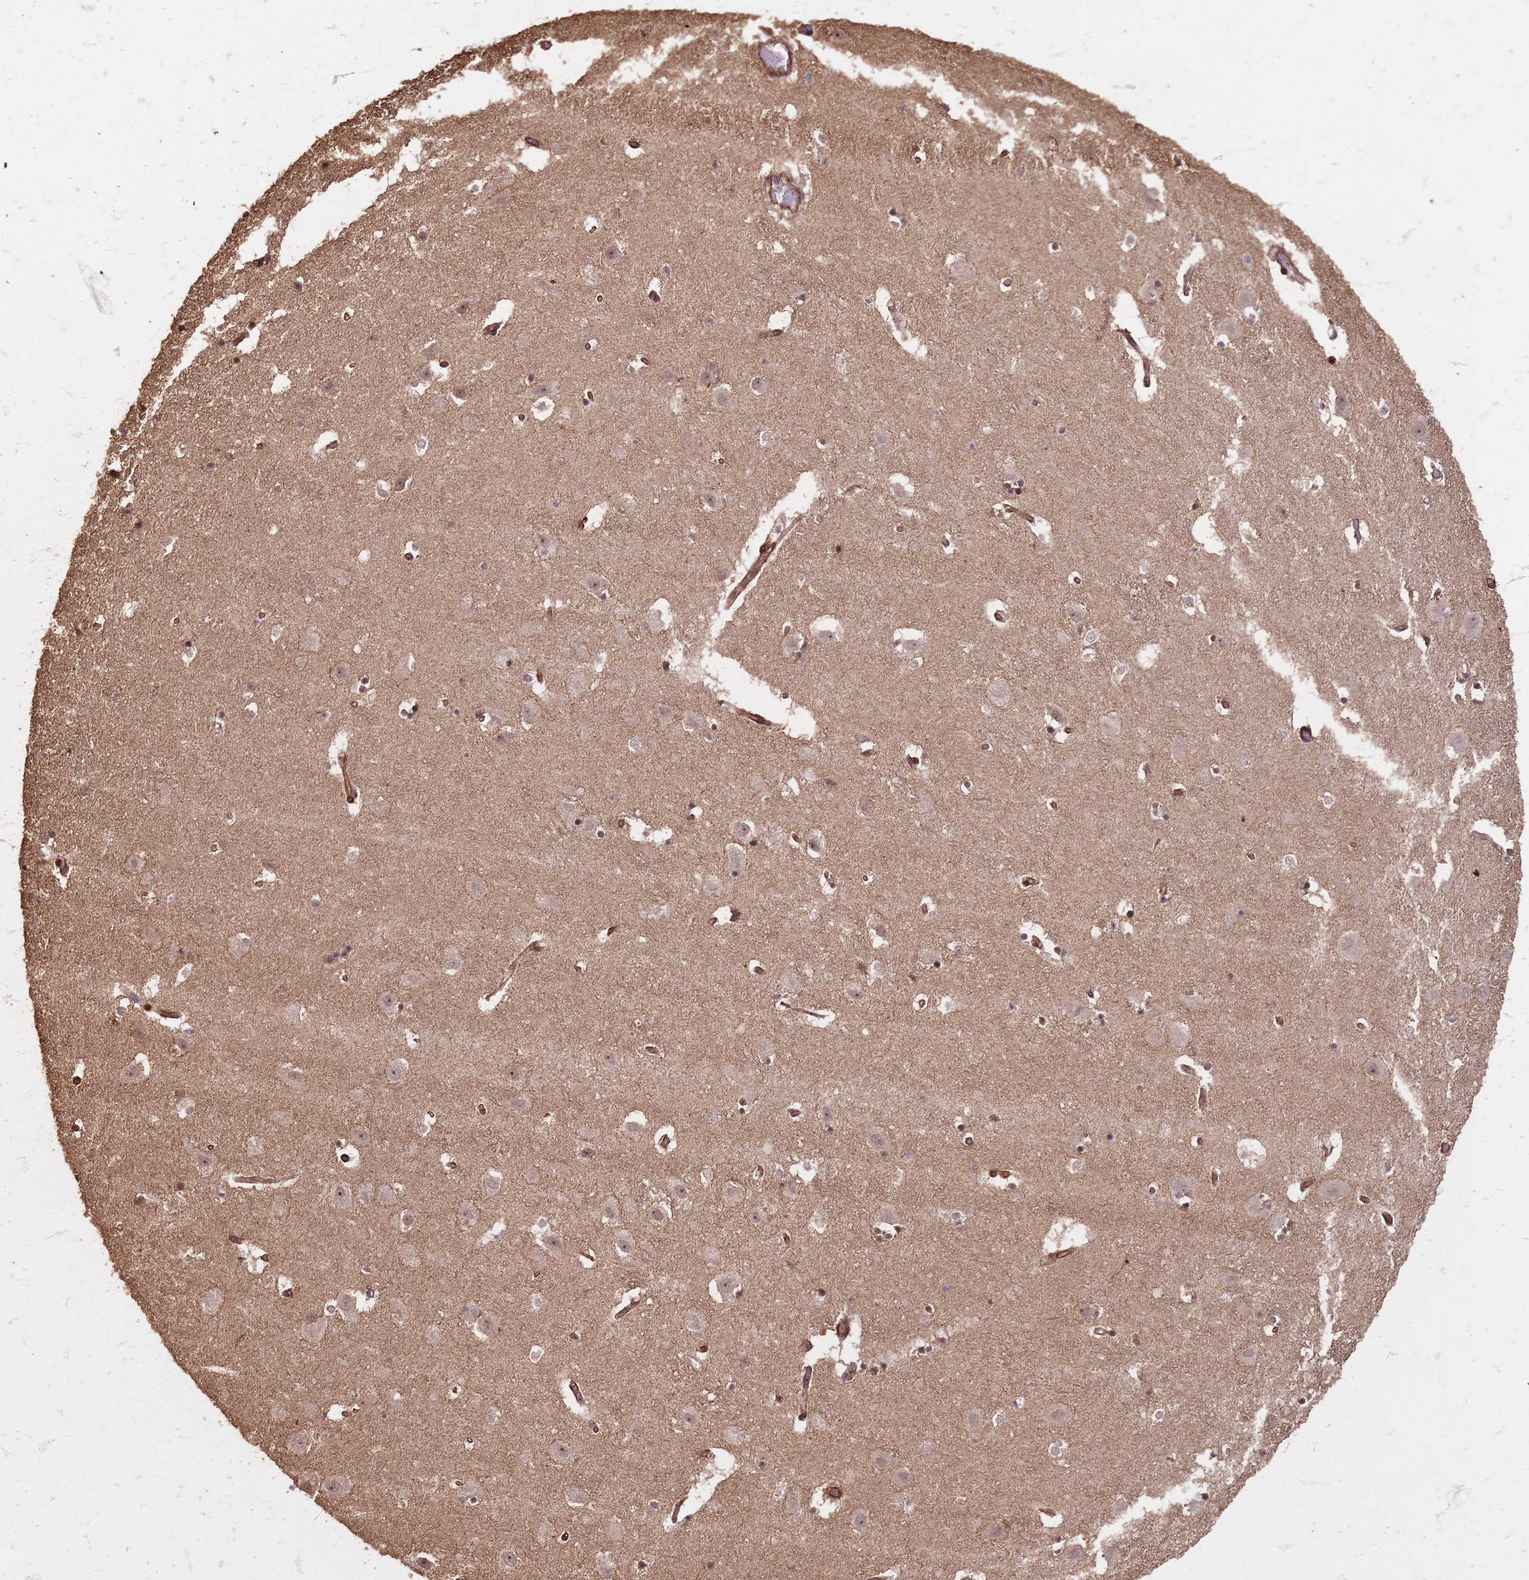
{"staining": {"intensity": "weak", "quantity": "25%-75%", "location": "cytoplasmic/membranous"}, "tissue": "hippocampus", "cell_type": "Glial cells", "image_type": "normal", "snomed": [{"axis": "morphology", "description": "Normal tissue, NOS"}, {"axis": "topography", "description": "Hippocampus"}], "caption": "Brown immunohistochemical staining in normal human hippocampus shows weak cytoplasmic/membranous positivity in about 25%-75% of glial cells. Using DAB (brown) and hematoxylin (blue) stains, captured at high magnification using brightfield microscopy.", "gene": "KIF26A", "patient": {"sex": "female", "age": 52}}